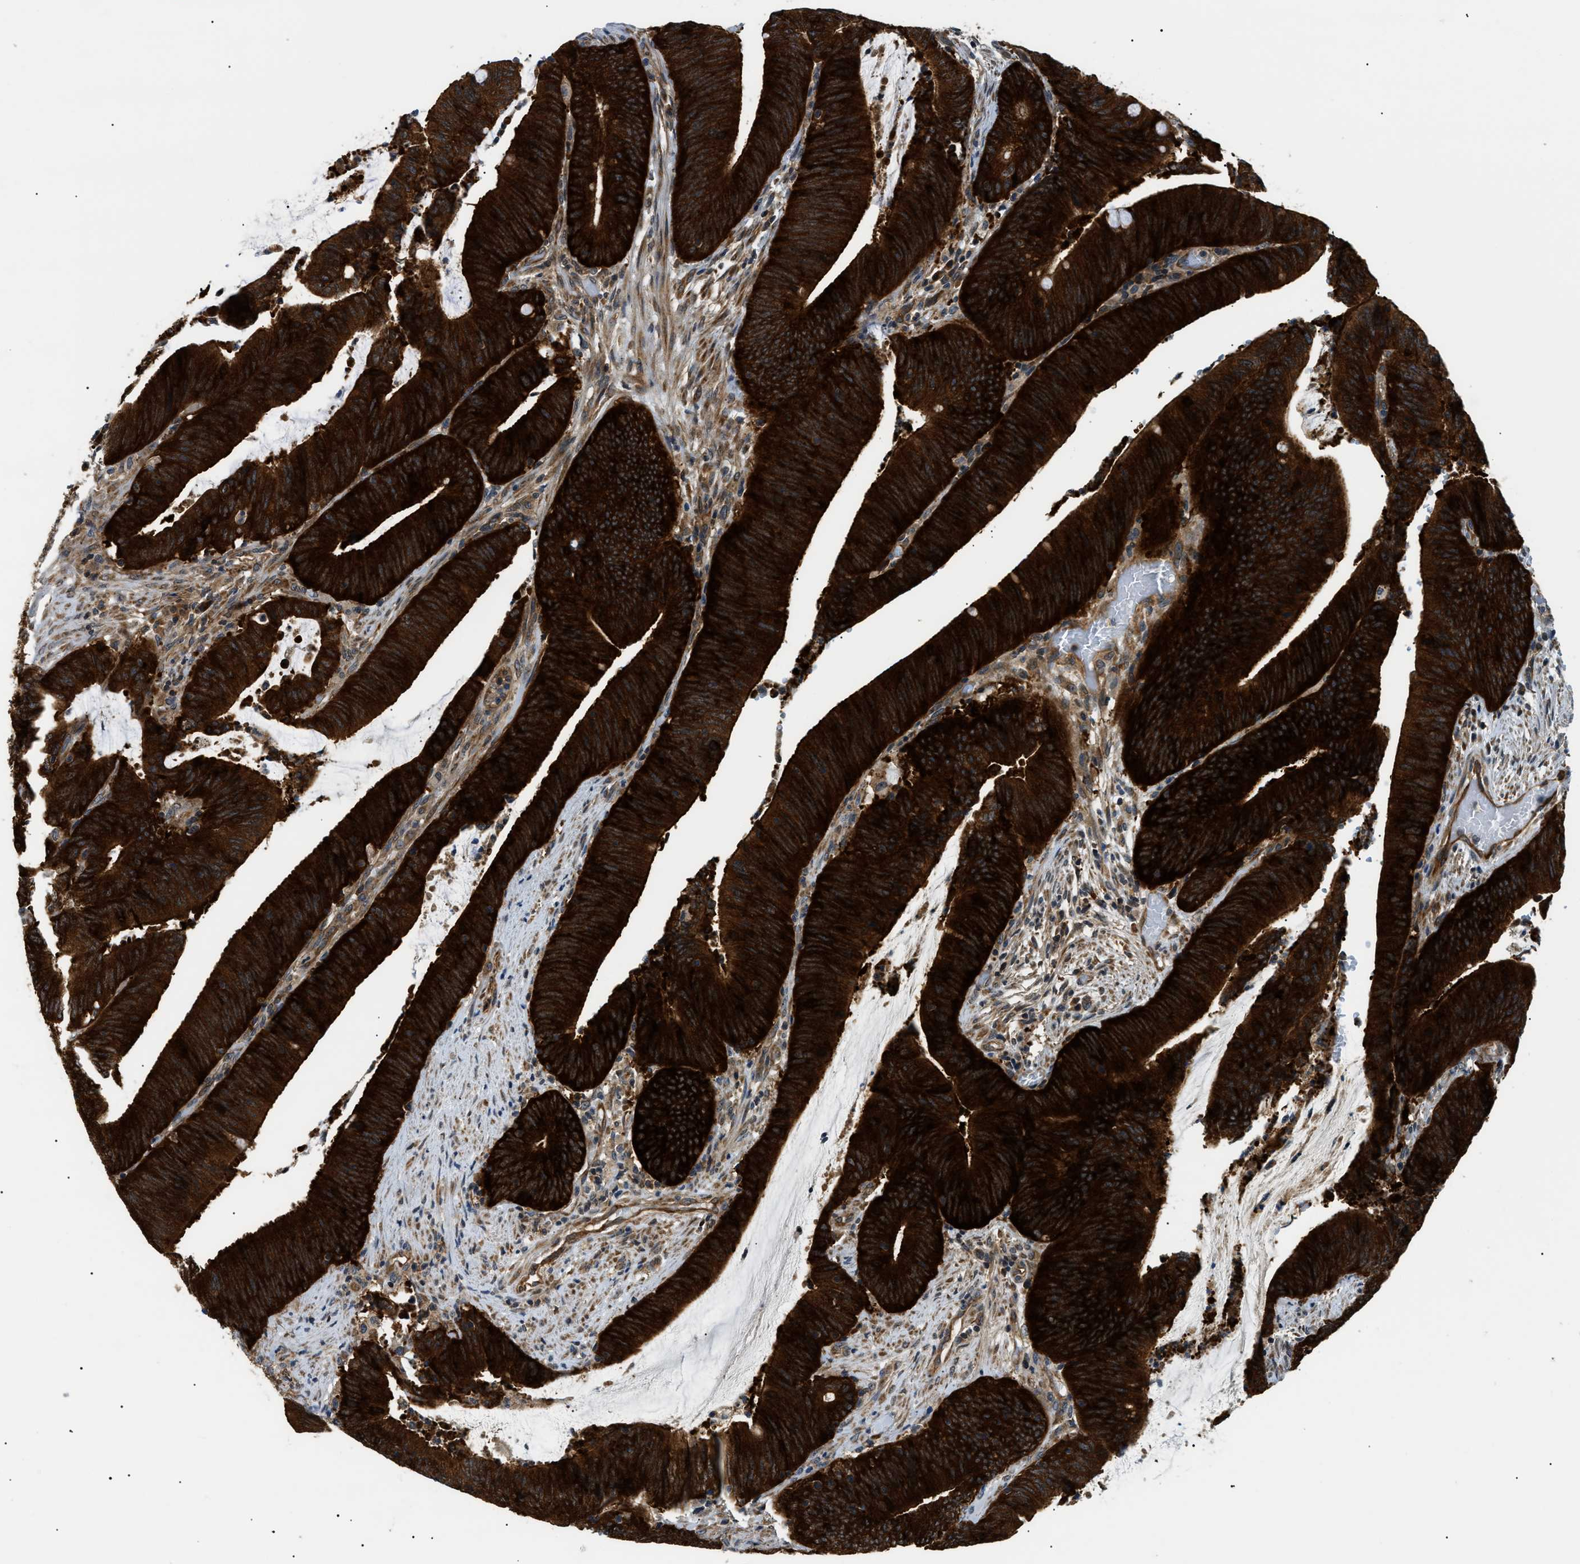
{"staining": {"intensity": "strong", "quantity": ">75%", "location": "cytoplasmic/membranous"}, "tissue": "colorectal cancer", "cell_type": "Tumor cells", "image_type": "cancer", "snomed": [{"axis": "morphology", "description": "Normal tissue, NOS"}, {"axis": "morphology", "description": "Adenocarcinoma, NOS"}, {"axis": "topography", "description": "Rectum"}], "caption": "Colorectal adenocarcinoma stained with DAB (3,3'-diaminobenzidine) IHC demonstrates high levels of strong cytoplasmic/membranous expression in approximately >75% of tumor cells.", "gene": "SRPK1", "patient": {"sex": "female", "age": 66}}